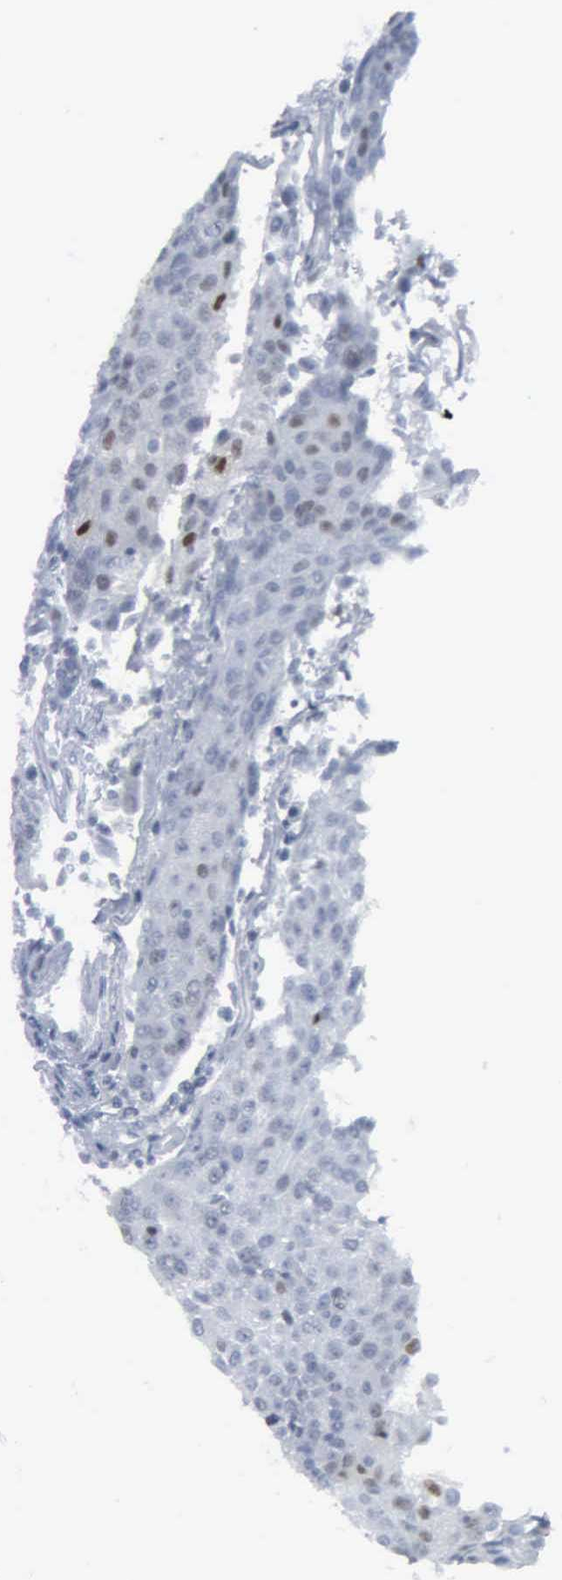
{"staining": {"intensity": "negative", "quantity": "none", "location": "none"}, "tissue": "urothelial cancer", "cell_type": "Tumor cells", "image_type": "cancer", "snomed": [{"axis": "morphology", "description": "Urothelial carcinoma, High grade"}, {"axis": "topography", "description": "Urinary bladder"}], "caption": "Immunohistochemical staining of human urothelial carcinoma (high-grade) displays no significant staining in tumor cells.", "gene": "CCND3", "patient": {"sex": "female", "age": 85}}